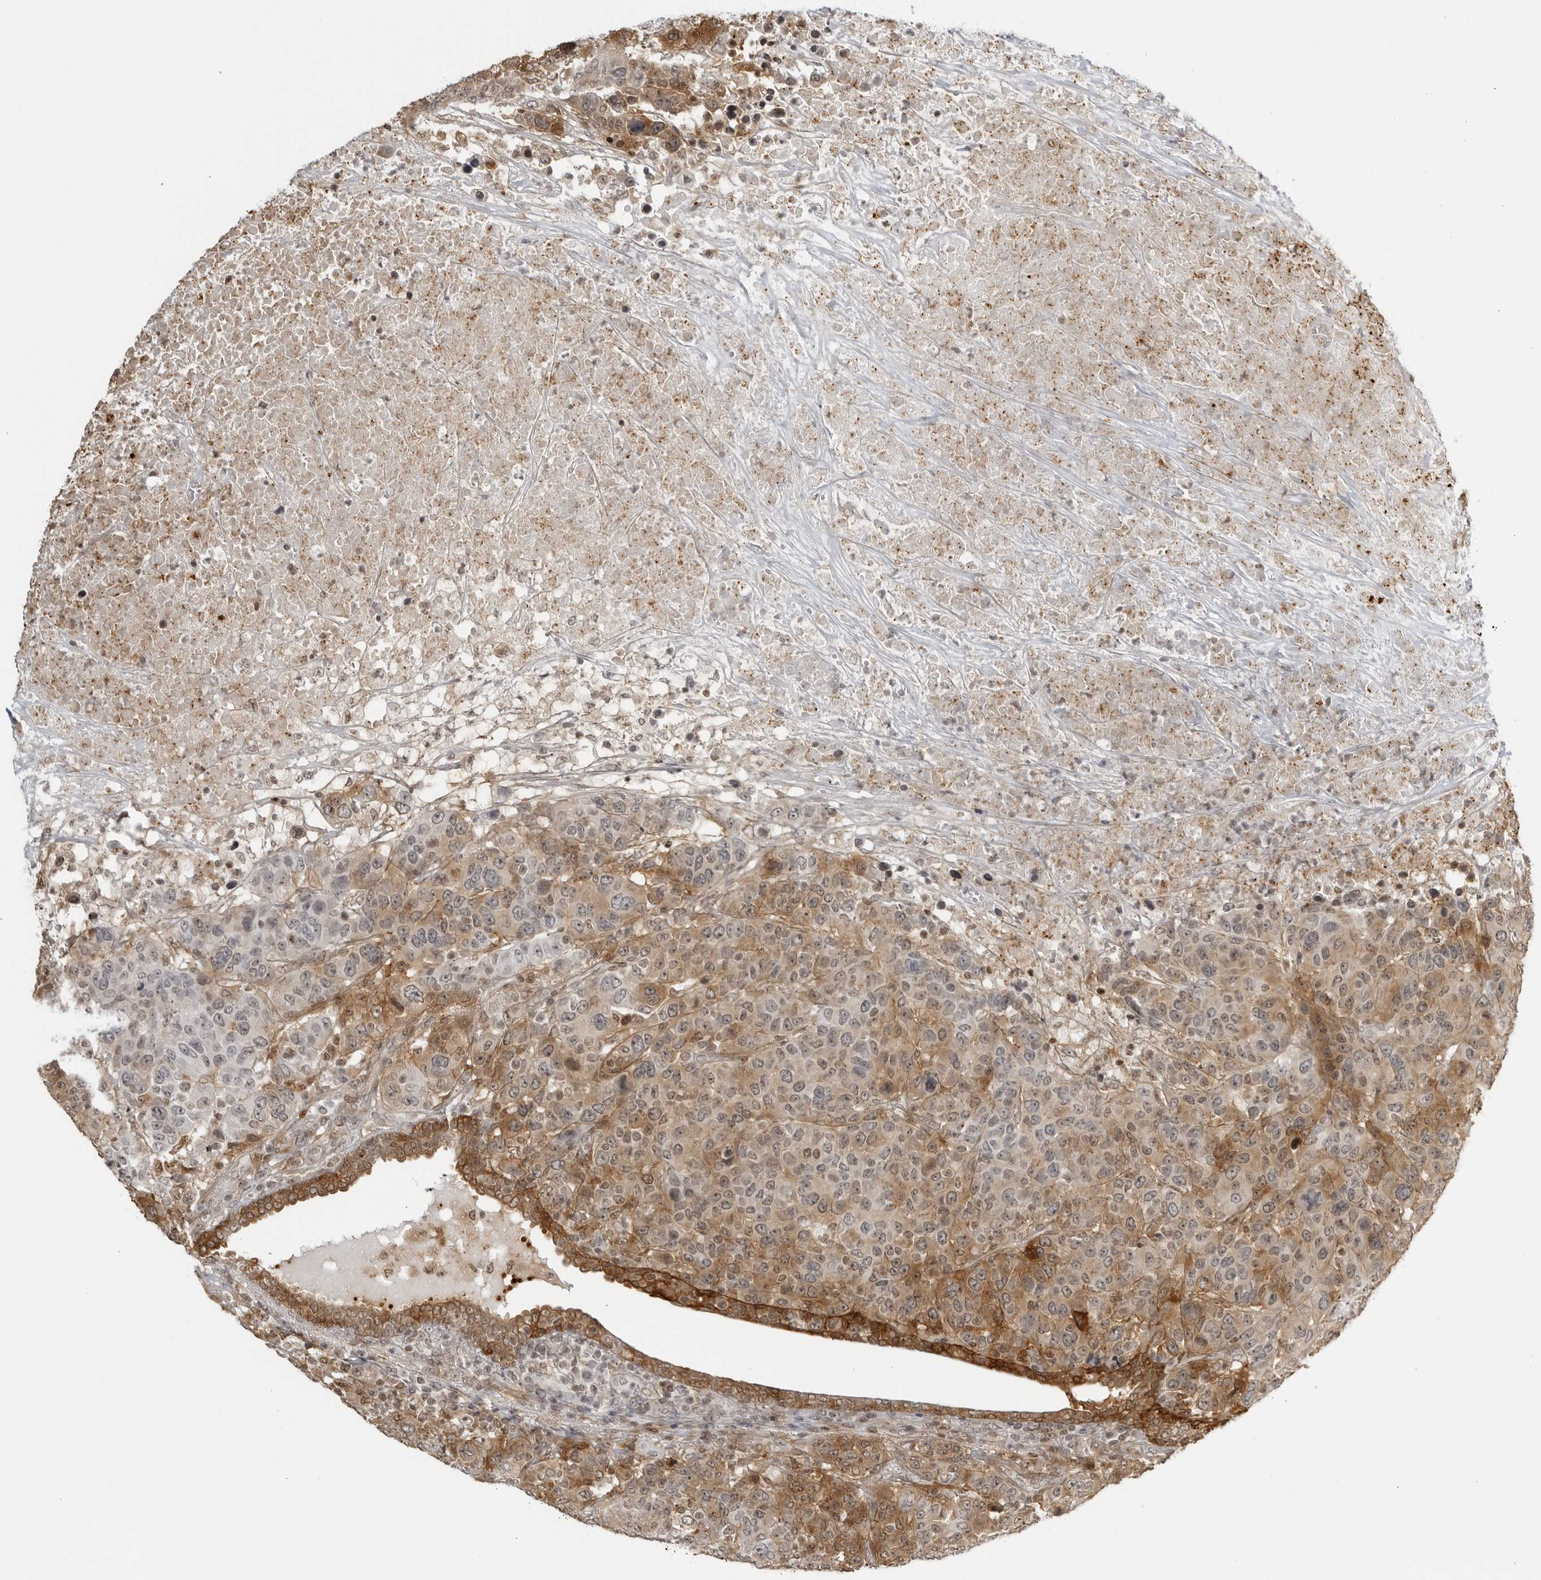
{"staining": {"intensity": "moderate", "quantity": "25%-75%", "location": "cytoplasmic/membranous,nuclear"}, "tissue": "breast cancer", "cell_type": "Tumor cells", "image_type": "cancer", "snomed": [{"axis": "morphology", "description": "Duct carcinoma"}, {"axis": "topography", "description": "Breast"}], "caption": "Breast cancer (infiltrating ductal carcinoma) stained for a protein (brown) exhibits moderate cytoplasmic/membranous and nuclear positive staining in approximately 25%-75% of tumor cells.", "gene": "TCF21", "patient": {"sex": "female", "age": 37}}